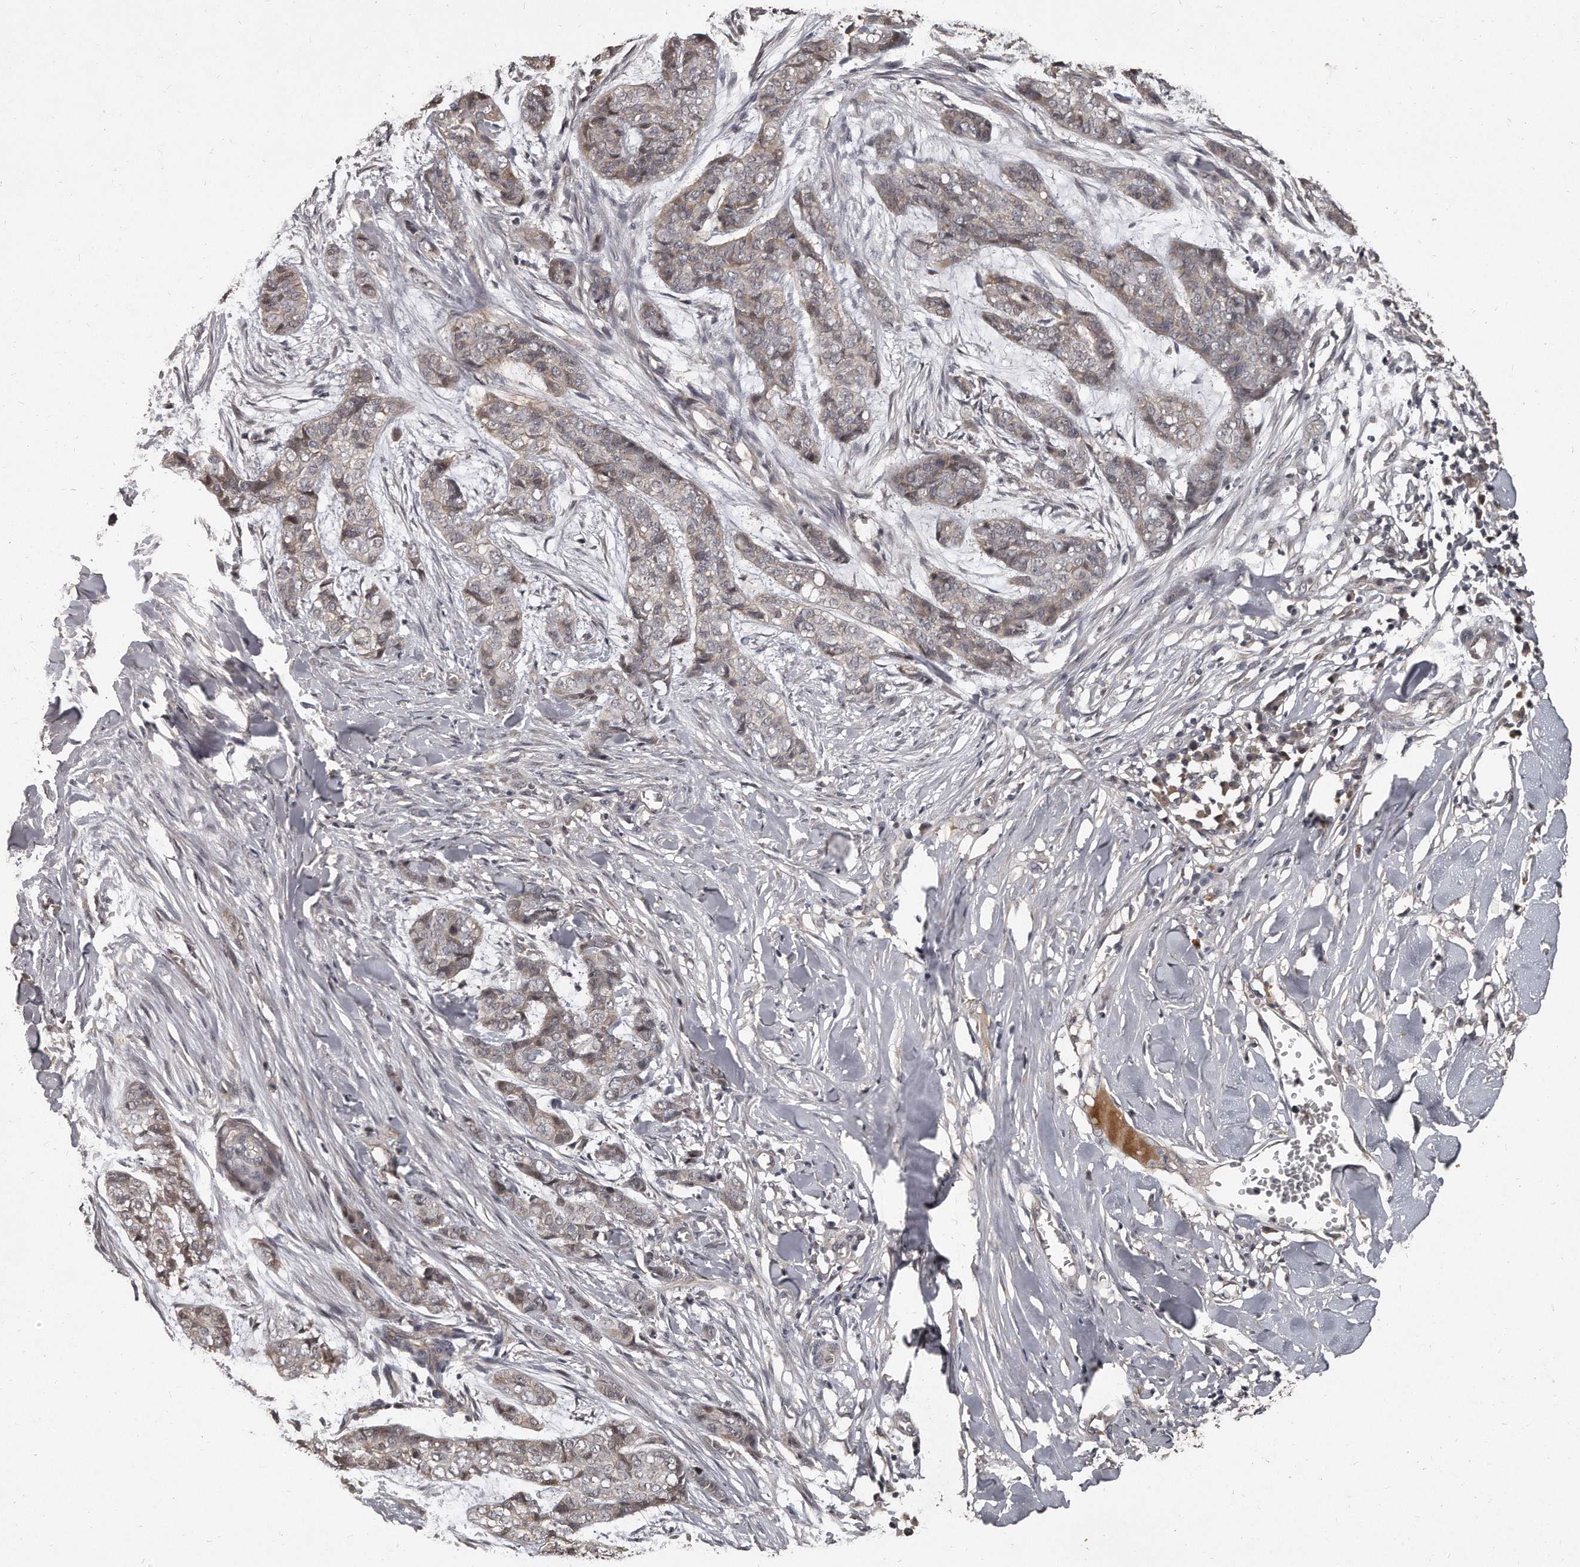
{"staining": {"intensity": "weak", "quantity": "25%-75%", "location": "cytoplasmic/membranous,nuclear"}, "tissue": "skin cancer", "cell_type": "Tumor cells", "image_type": "cancer", "snomed": [{"axis": "morphology", "description": "Basal cell carcinoma"}, {"axis": "topography", "description": "Skin"}], "caption": "A high-resolution micrograph shows IHC staining of skin basal cell carcinoma, which reveals weak cytoplasmic/membranous and nuclear staining in approximately 25%-75% of tumor cells.", "gene": "GRB10", "patient": {"sex": "female", "age": 64}}